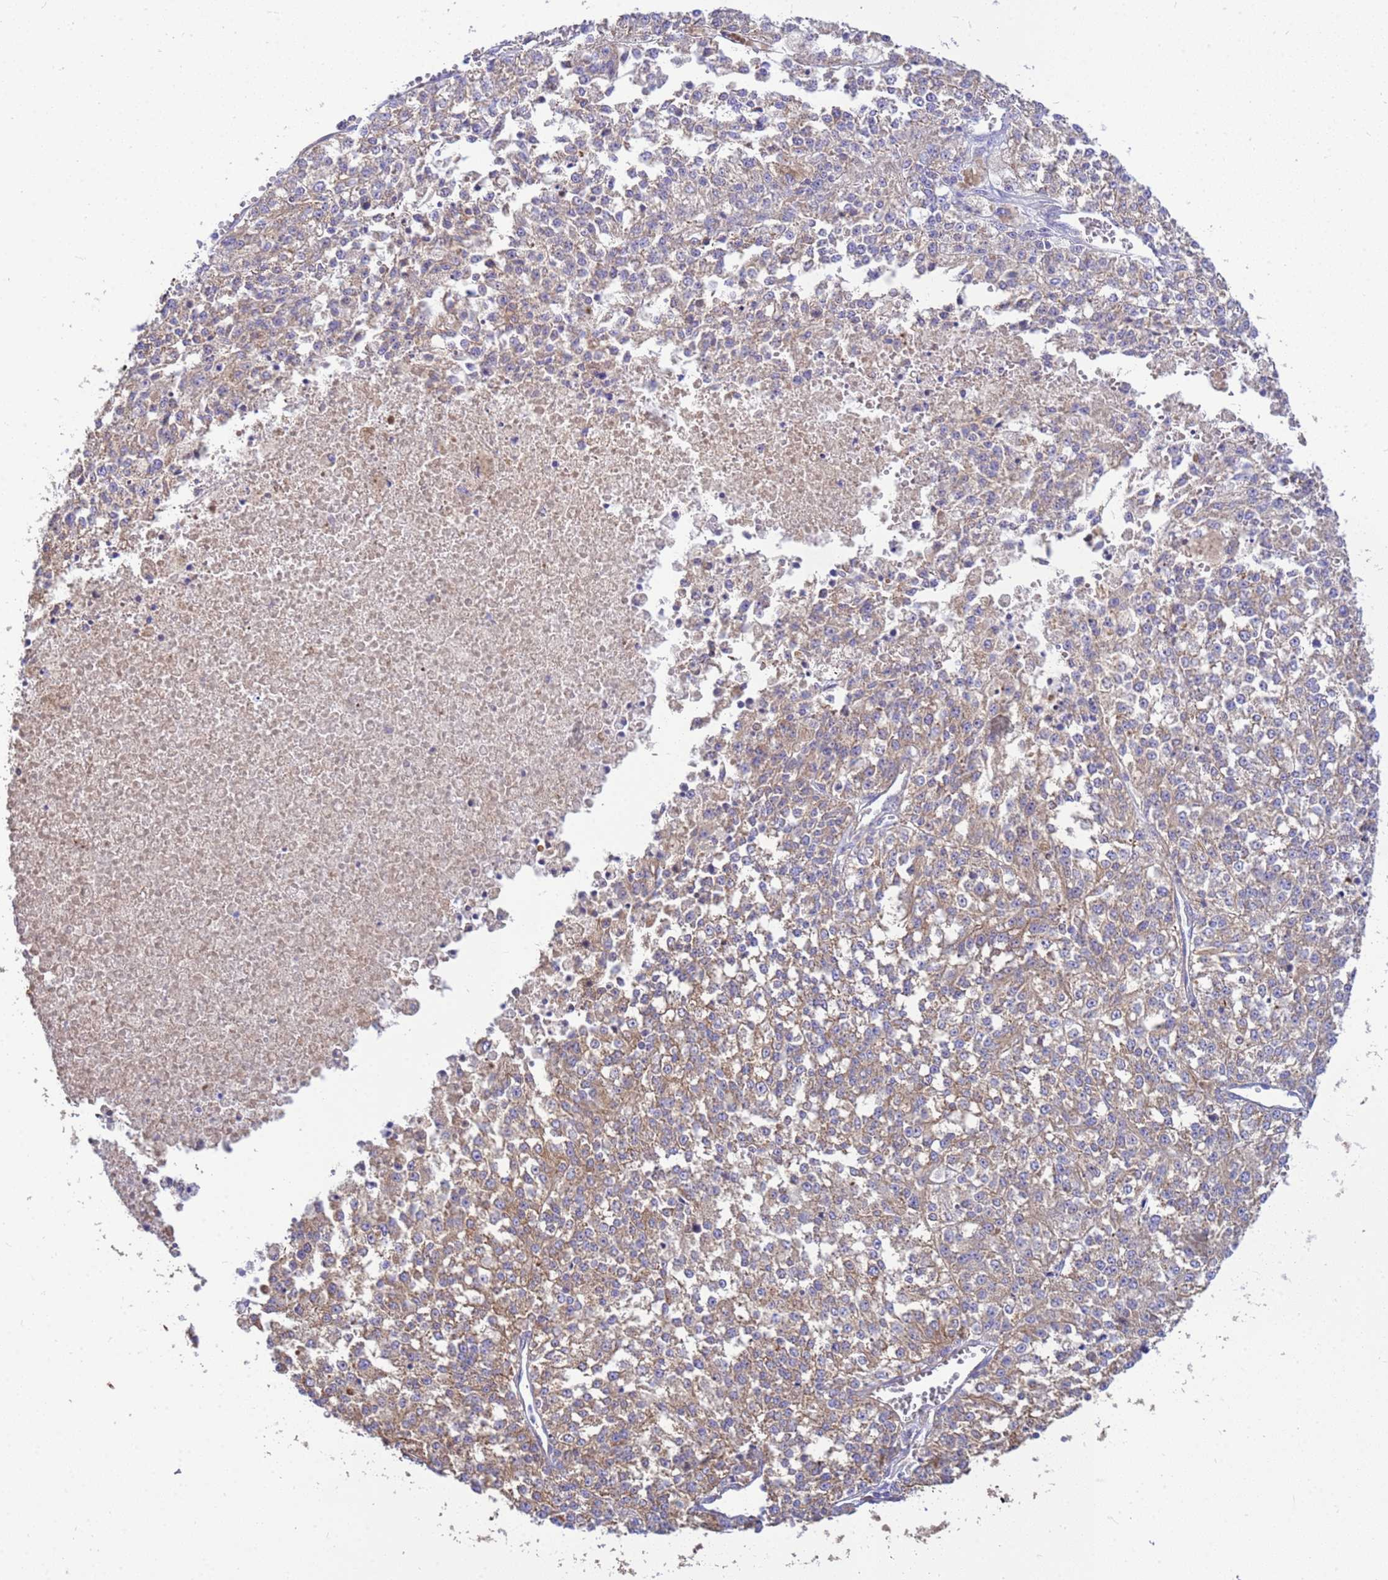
{"staining": {"intensity": "moderate", "quantity": ">75%", "location": "cytoplasmic/membranous"}, "tissue": "melanoma", "cell_type": "Tumor cells", "image_type": "cancer", "snomed": [{"axis": "morphology", "description": "Malignant melanoma, NOS"}, {"axis": "topography", "description": "Skin"}], "caption": "DAB (3,3'-diaminobenzidine) immunohistochemical staining of human malignant melanoma exhibits moderate cytoplasmic/membranous protein positivity in approximately >75% of tumor cells.", "gene": "TUBB1", "patient": {"sex": "female", "age": 64}}